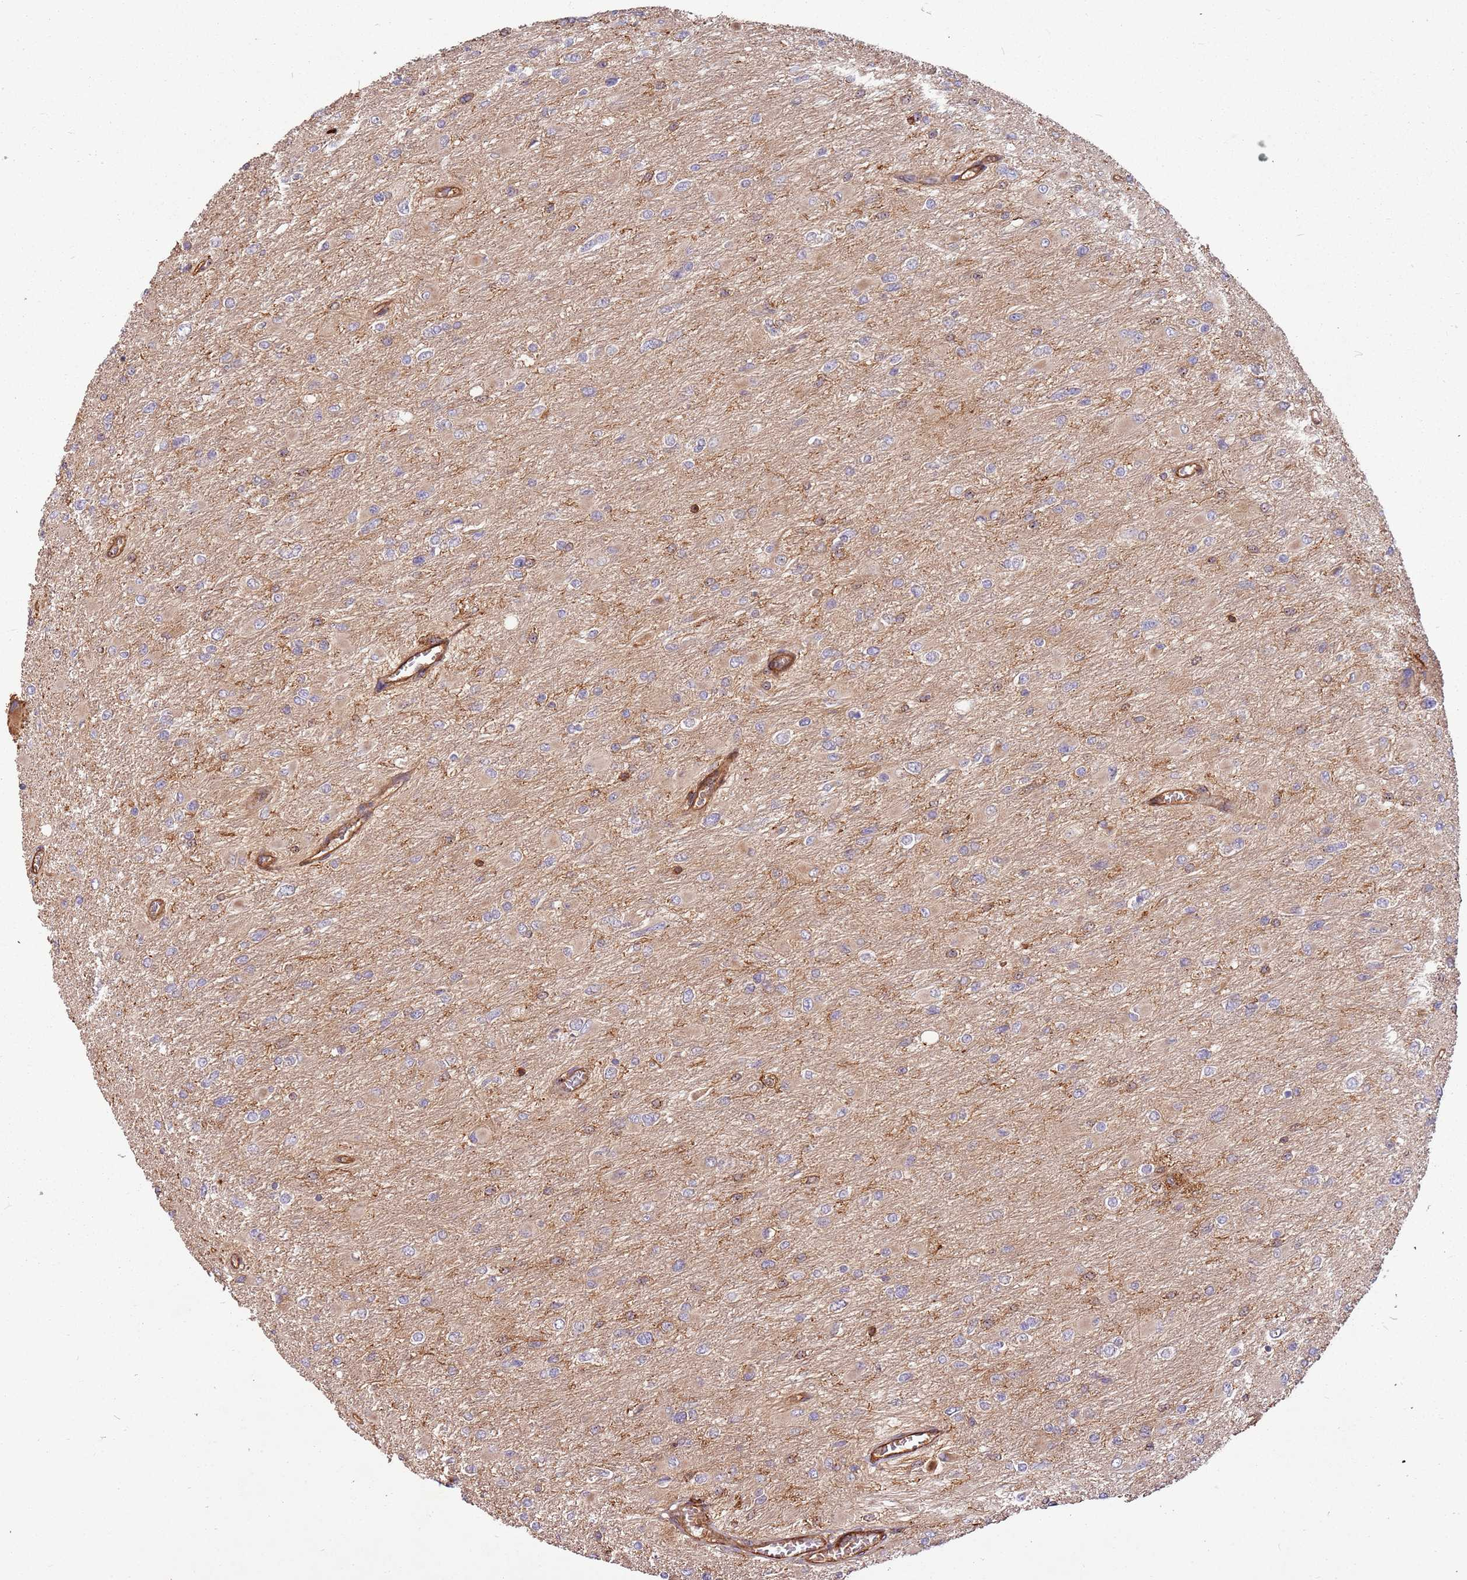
{"staining": {"intensity": "negative", "quantity": "none", "location": "none"}, "tissue": "glioma", "cell_type": "Tumor cells", "image_type": "cancer", "snomed": [{"axis": "morphology", "description": "Glioma, malignant, High grade"}, {"axis": "topography", "description": "Cerebral cortex"}], "caption": "DAB (3,3'-diaminobenzidine) immunohistochemical staining of human glioma displays no significant expression in tumor cells. (Brightfield microscopy of DAB (3,3'-diaminobenzidine) immunohistochemistry (IHC) at high magnification).", "gene": "ACVR2A", "patient": {"sex": "female", "age": 36}}